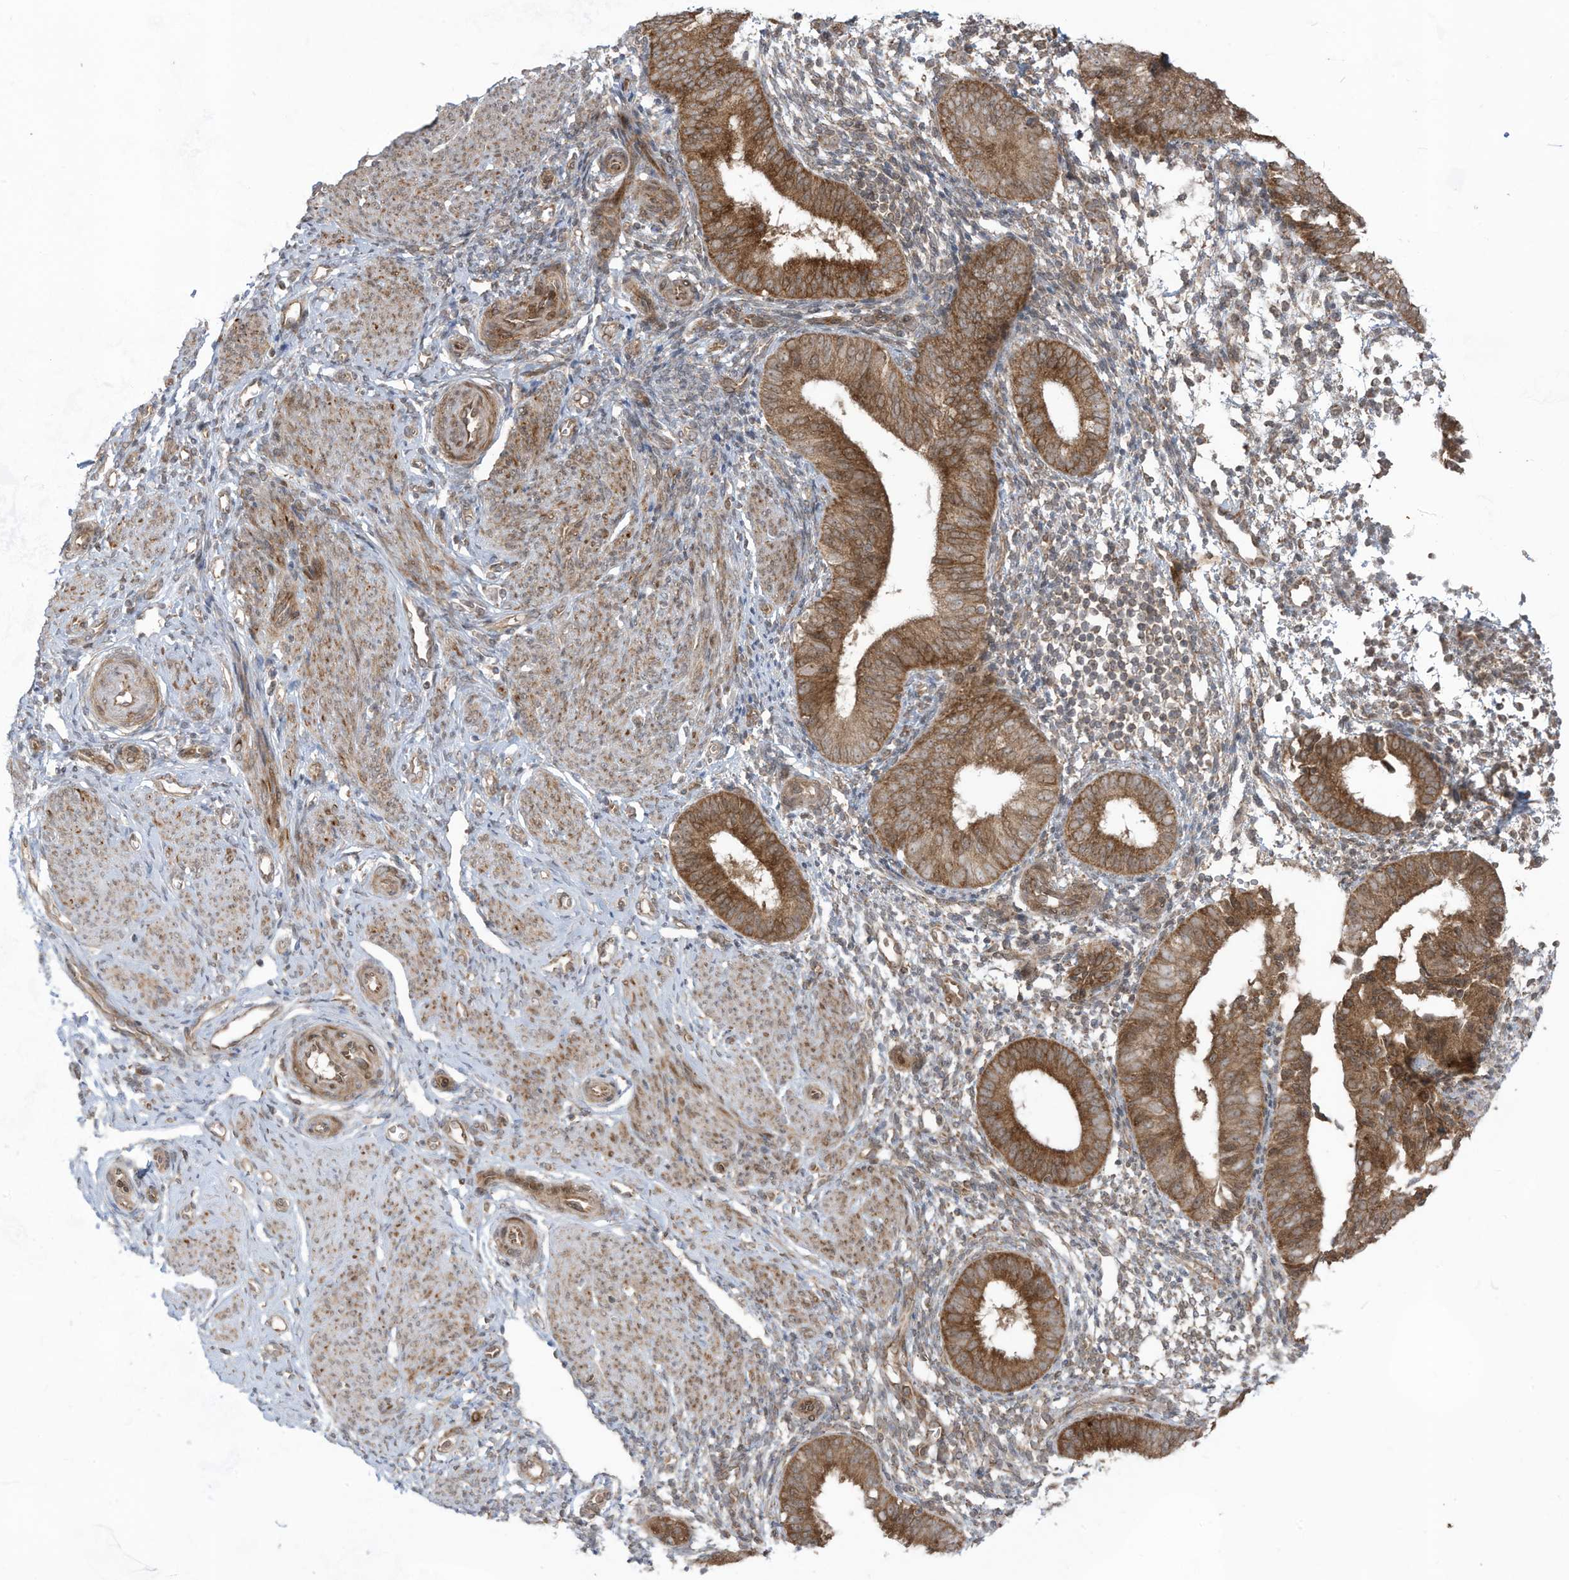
{"staining": {"intensity": "weak", "quantity": "25%-75%", "location": "cytoplasmic/membranous"}, "tissue": "endometrium", "cell_type": "Cells in endometrial stroma", "image_type": "normal", "snomed": [{"axis": "morphology", "description": "Normal tissue, NOS"}, {"axis": "topography", "description": "Uterus"}, {"axis": "topography", "description": "Endometrium"}], "caption": "Cells in endometrial stroma show weak cytoplasmic/membranous positivity in approximately 25%-75% of cells in normal endometrium.", "gene": "TRIM67", "patient": {"sex": "female", "age": 48}}